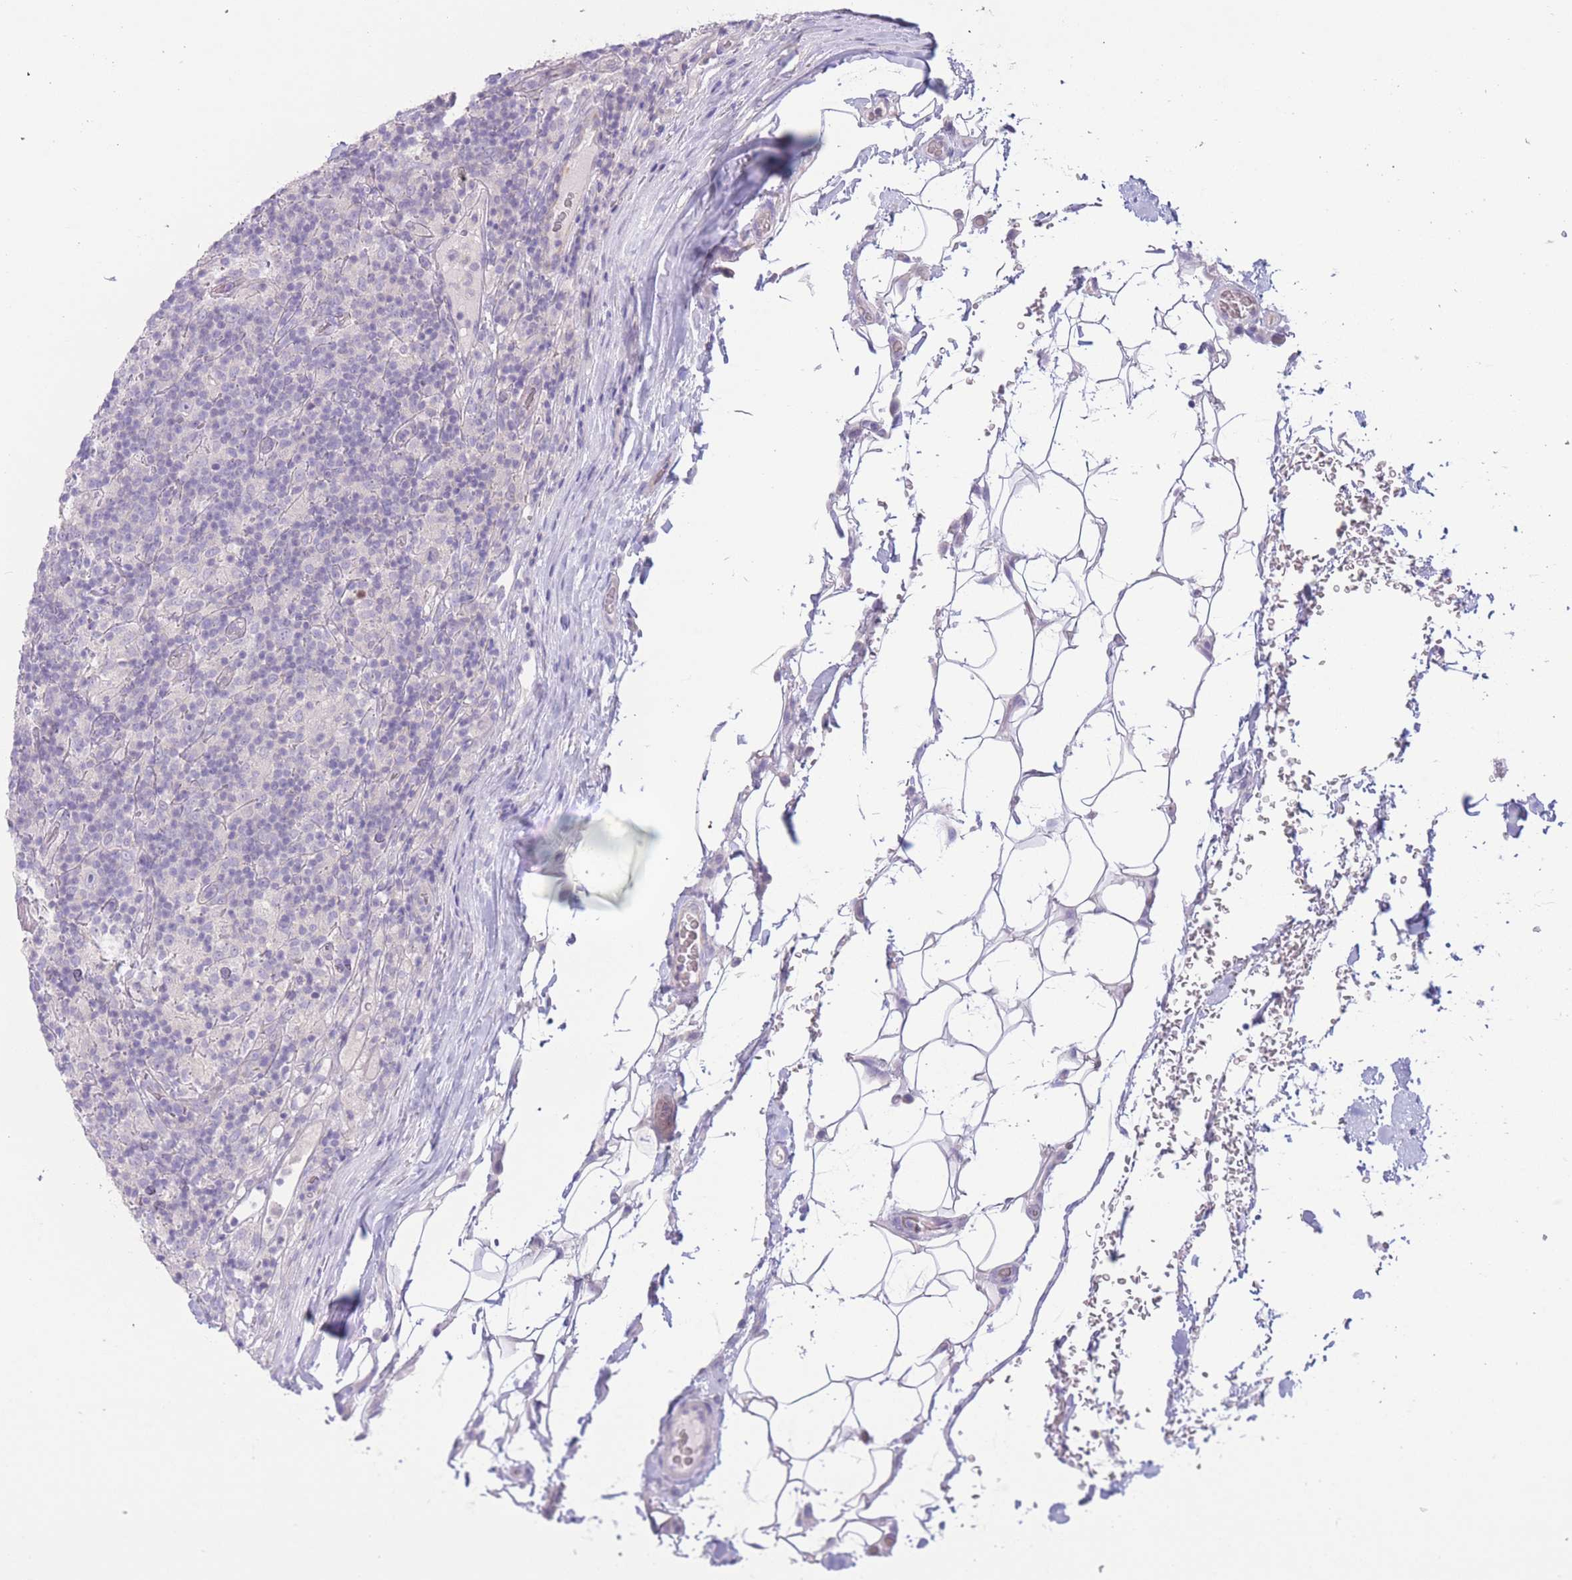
{"staining": {"intensity": "negative", "quantity": "none", "location": "none"}, "tissue": "lymphoma", "cell_type": "Tumor cells", "image_type": "cancer", "snomed": [{"axis": "morphology", "description": "Hodgkin's disease, NOS"}, {"axis": "topography", "description": "Lymph node"}], "caption": "A micrograph of Hodgkin's disease stained for a protein demonstrates no brown staining in tumor cells.", "gene": "BHLHA15", "patient": {"sex": "male", "age": 70}}